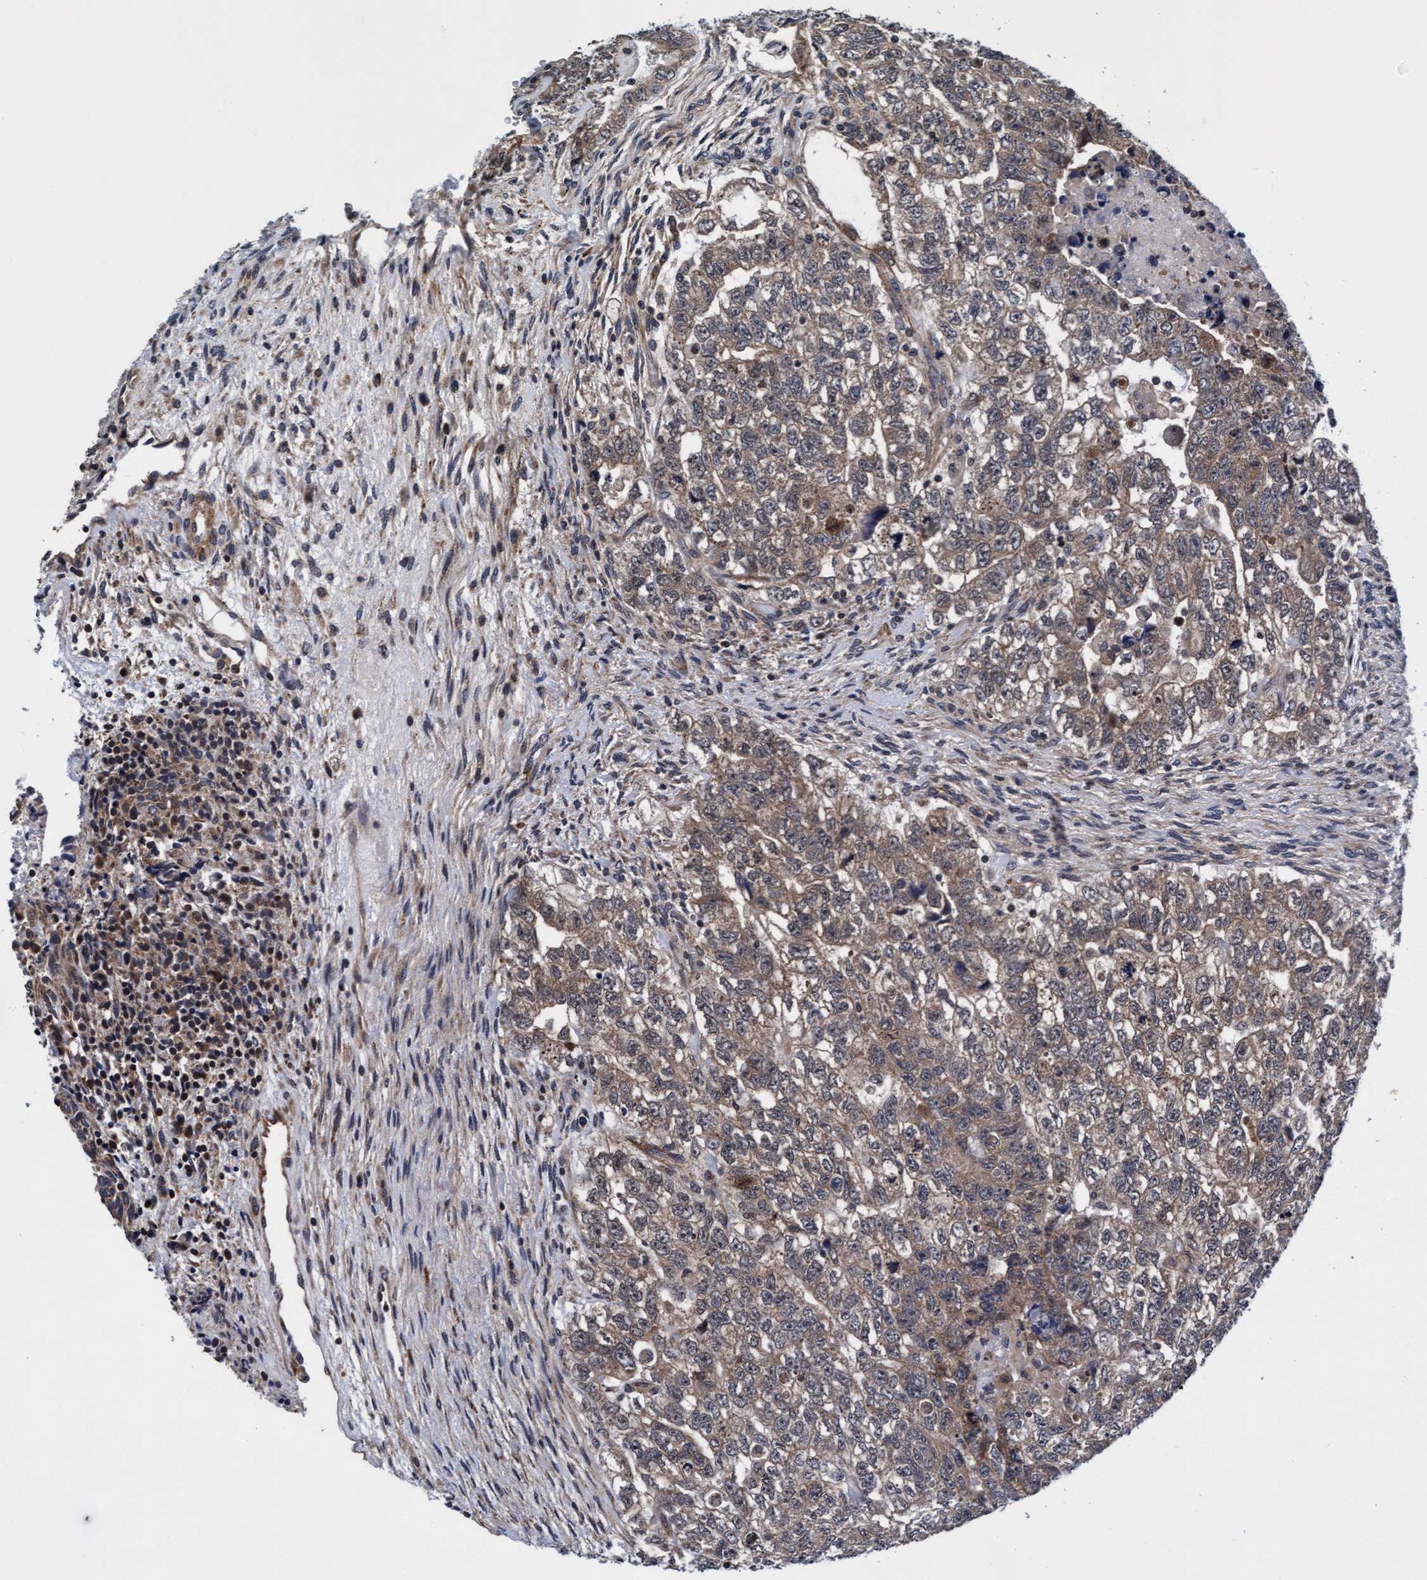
{"staining": {"intensity": "moderate", "quantity": ">75%", "location": "cytoplasmic/membranous"}, "tissue": "testis cancer", "cell_type": "Tumor cells", "image_type": "cancer", "snomed": [{"axis": "morphology", "description": "Carcinoma, Embryonal, NOS"}, {"axis": "topography", "description": "Testis"}], "caption": "Immunohistochemical staining of embryonal carcinoma (testis) exhibits medium levels of moderate cytoplasmic/membranous protein positivity in approximately >75% of tumor cells.", "gene": "EFCAB13", "patient": {"sex": "male", "age": 36}}